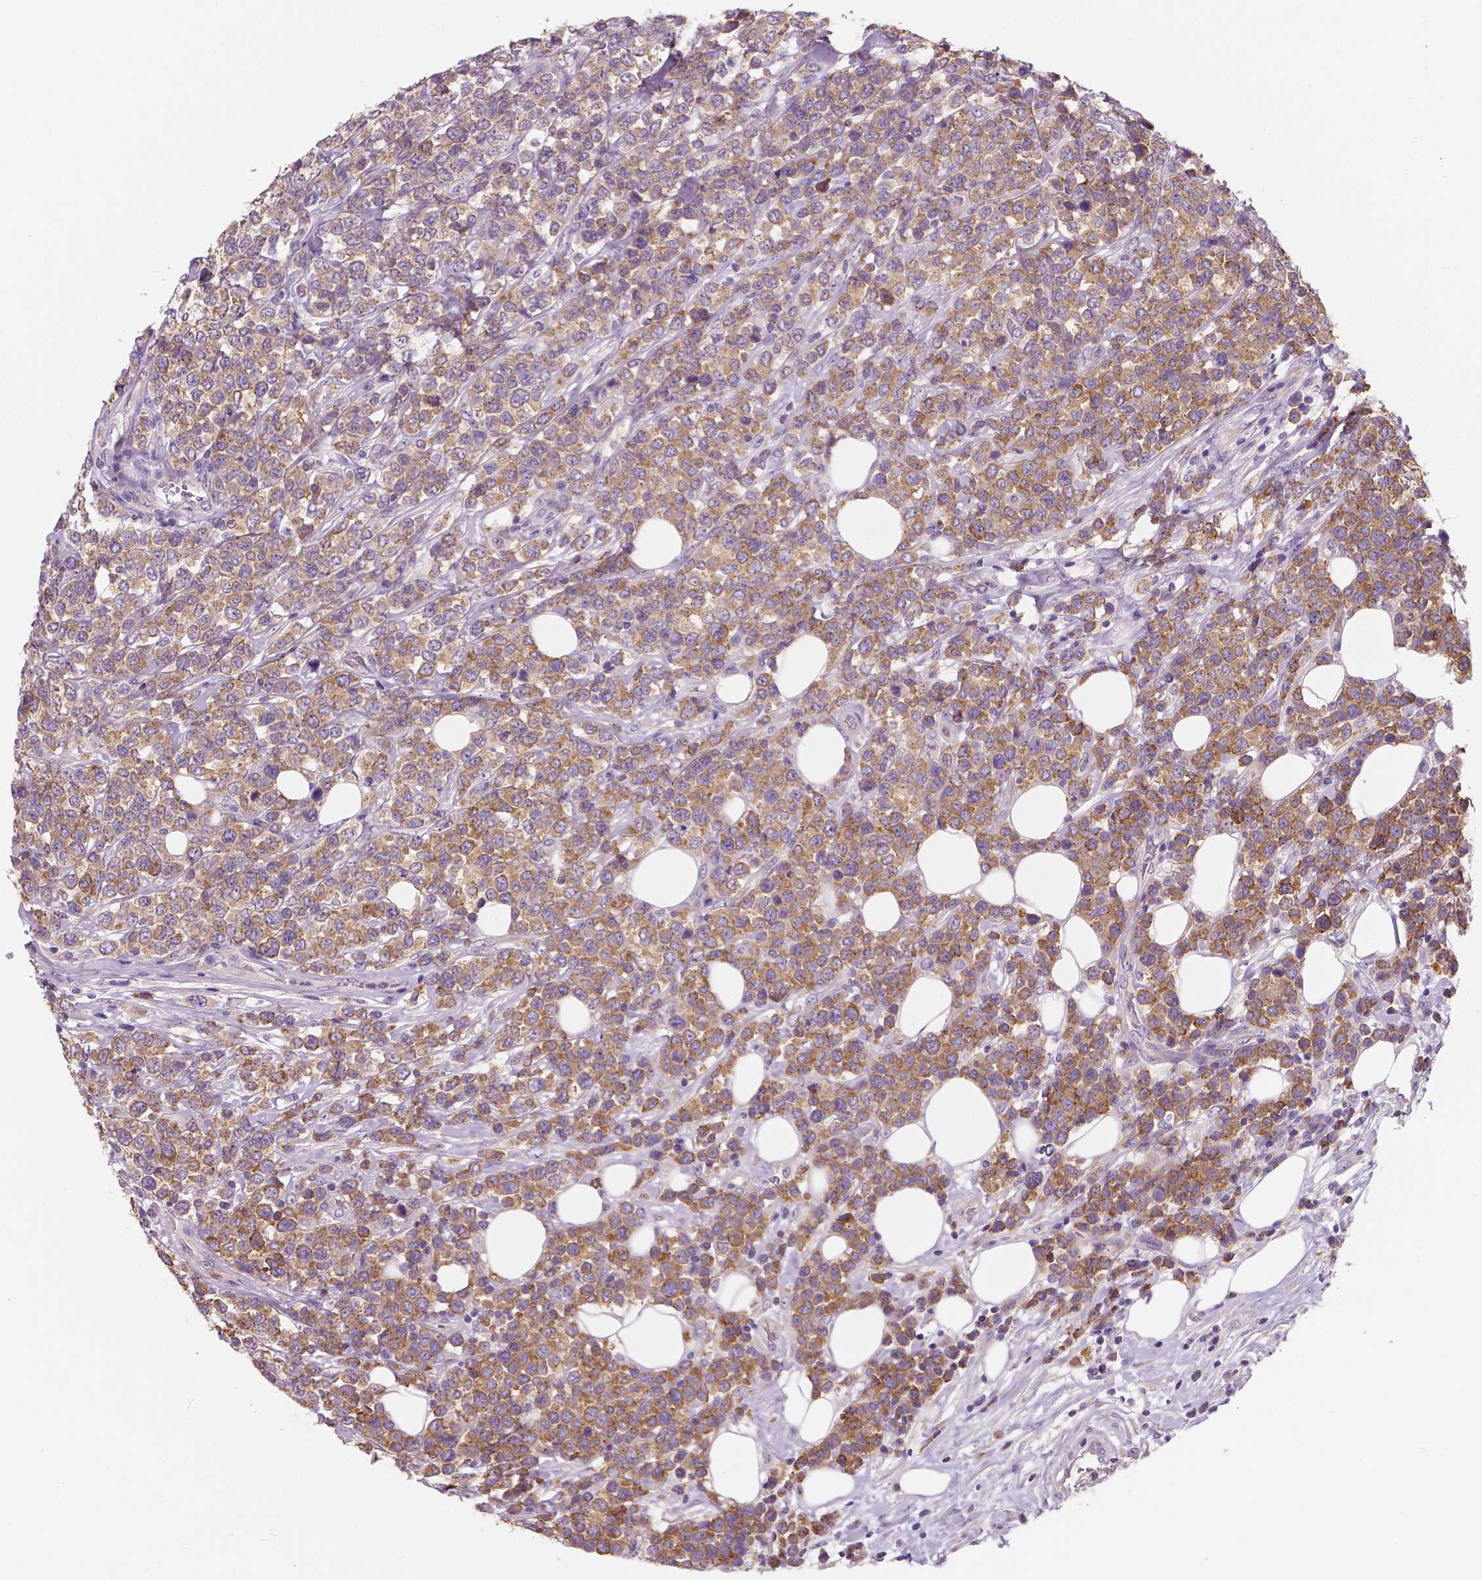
{"staining": {"intensity": "moderate", "quantity": ">75%", "location": "cytoplasmic/membranous"}, "tissue": "lymphoma", "cell_type": "Tumor cells", "image_type": "cancer", "snomed": [{"axis": "morphology", "description": "Malignant lymphoma, non-Hodgkin's type, High grade"}, {"axis": "topography", "description": "Soft tissue"}], "caption": "Immunohistochemistry (IHC) staining of lymphoma, which reveals medium levels of moderate cytoplasmic/membranous staining in approximately >75% of tumor cells indicating moderate cytoplasmic/membranous protein positivity. The staining was performed using DAB (3,3'-diaminobenzidine) (brown) for protein detection and nuclei were counterstained in hematoxylin (blue).", "gene": "LSM14B", "patient": {"sex": "female", "age": 56}}